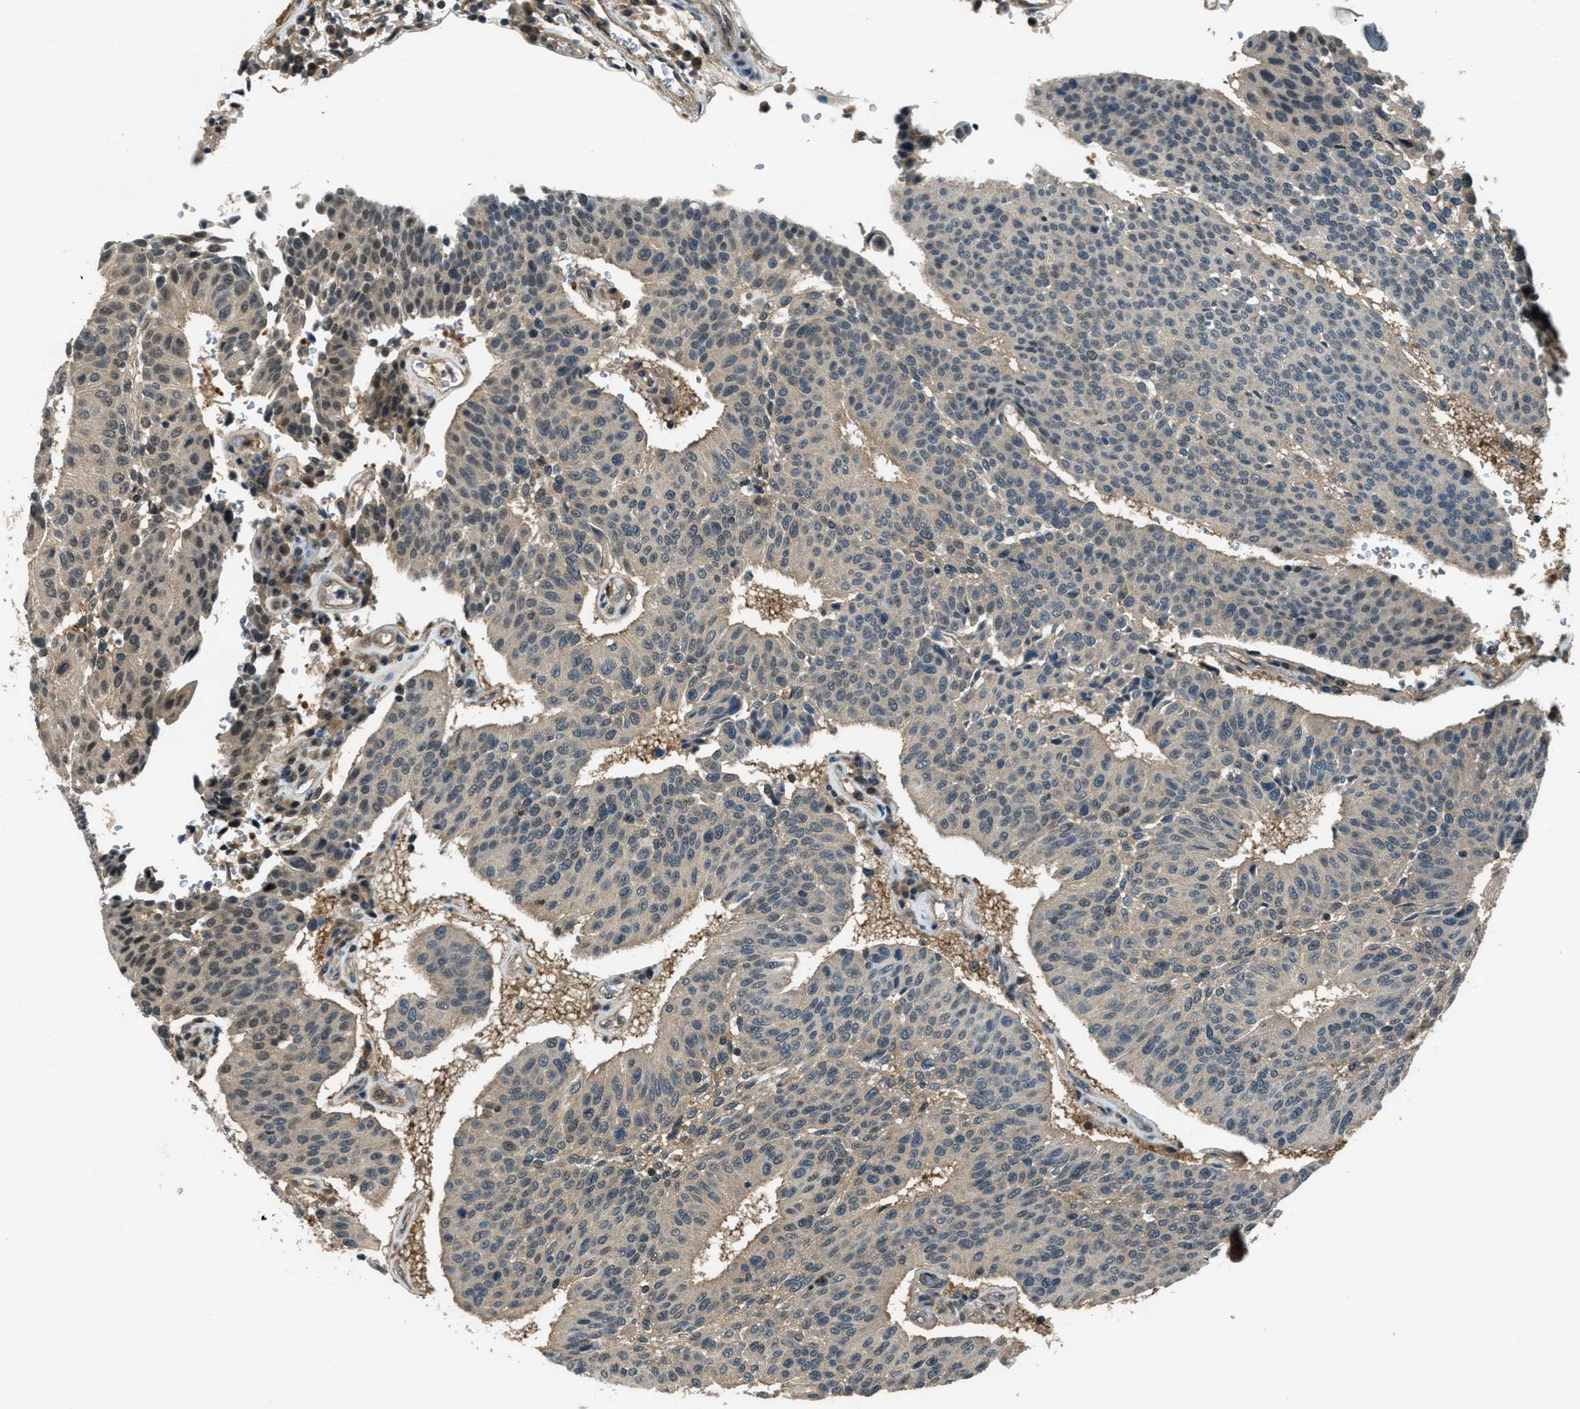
{"staining": {"intensity": "weak", "quantity": "25%-75%", "location": "cytoplasmic/membranous"}, "tissue": "urothelial cancer", "cell_type": "Tumor cells", "image_type": "cancer", "snomed": [{"axis": "morphology", "description": "Urothelial carcinoma, High grade"}, {"axis": "topography", "description": "Urinary bladder"}], "caption": "Immunohistochemical staining of urothelial cancer demonstrates weak cytoplasmic/membranous protein positivity in approximately 25%-75% of tumor cells.", "gene": "DUSP6", "patient": {"sex": "male", "age": 66}}